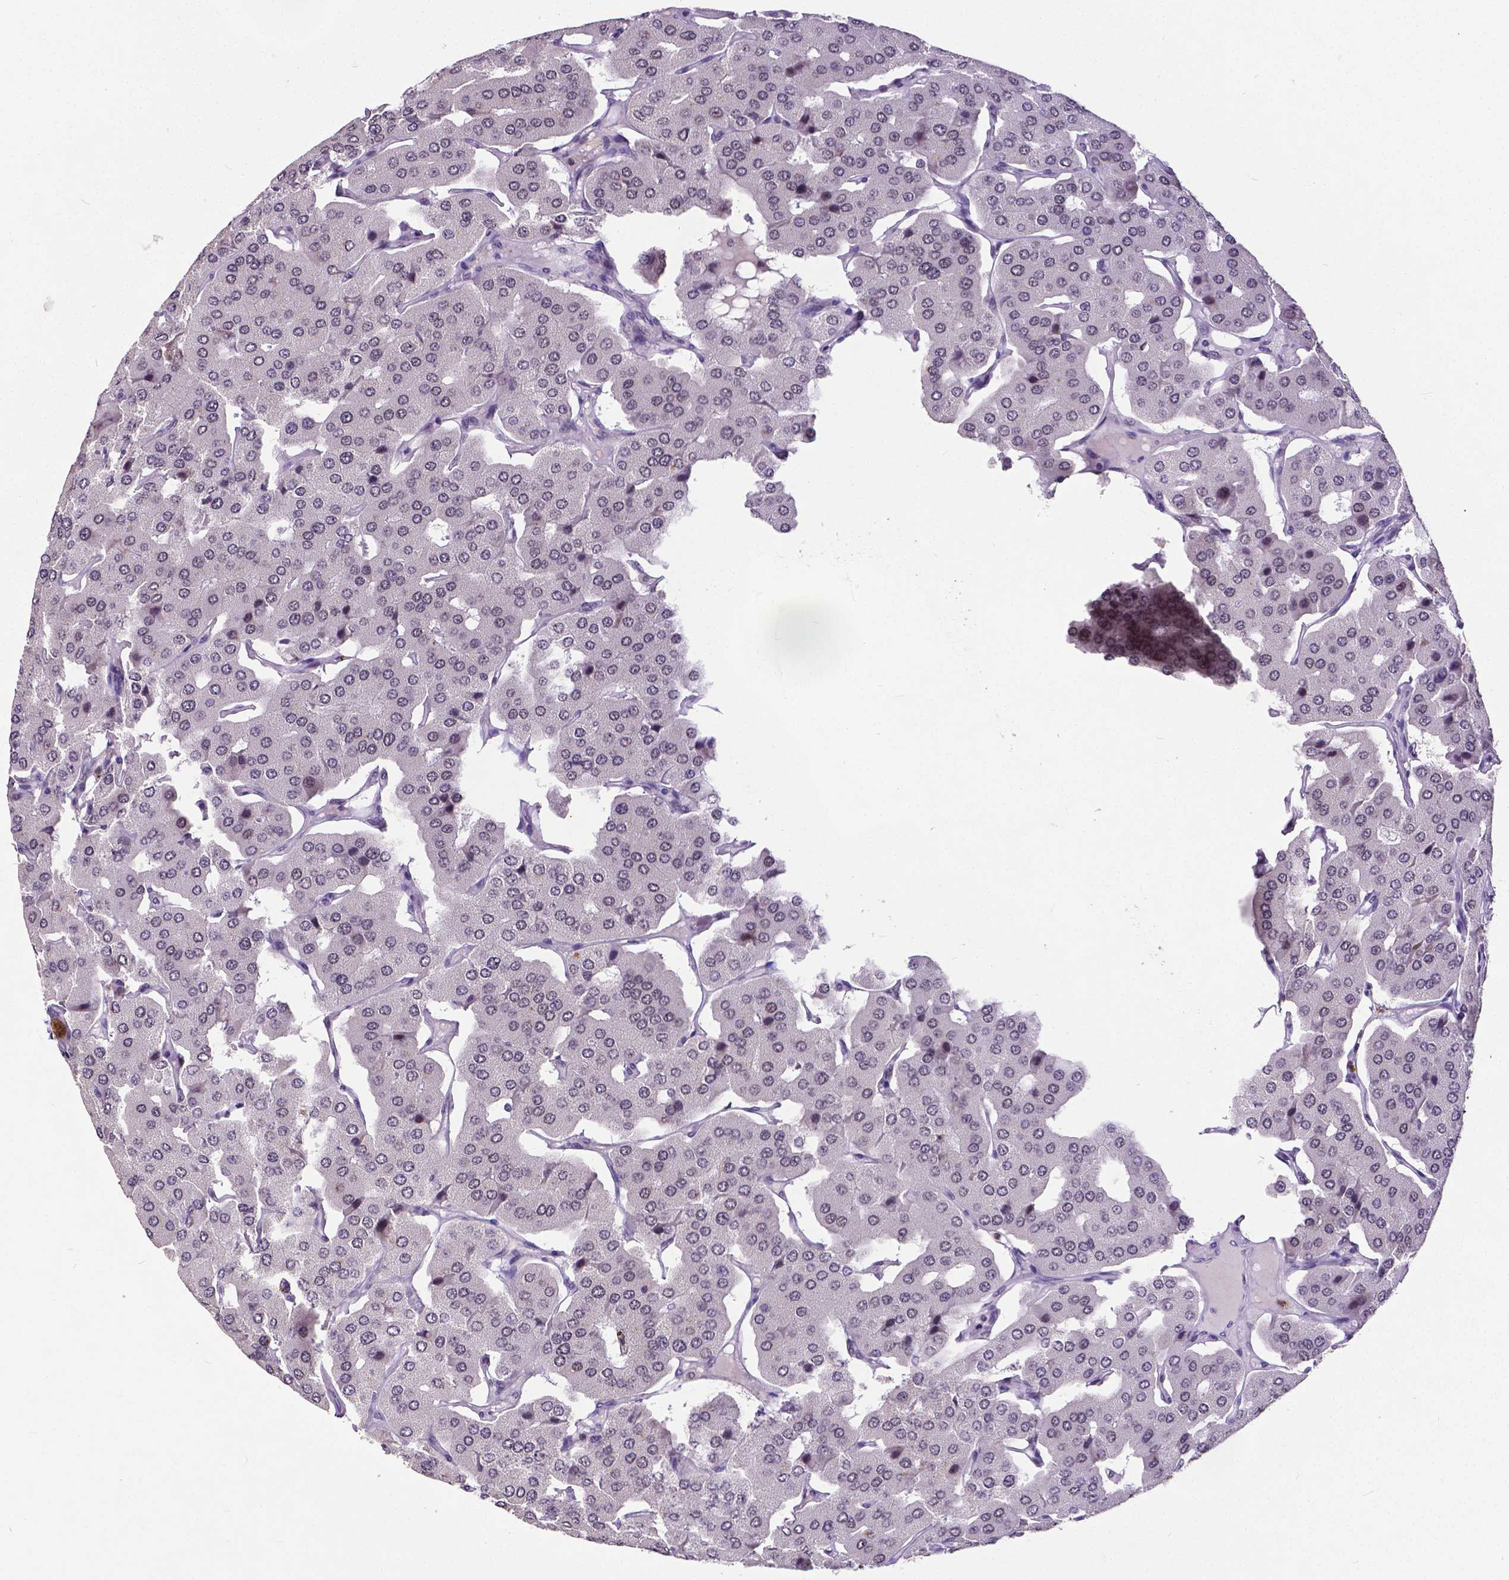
{"staining": {"intensity": "negative", "quantity": "none", "location": "none"}, "tissue": "parathyroid gland", "cell_type": "Glandular cells", "image_type": "normal", "snomed": [{"axis": "morphology", "description": "Normal tissue, NOS"}, {"axis": "morphology", "description": "Adenoma, NOS"}, {"axis": "topography", "description": "Parathyroid gland"}], "caption": "Immunohistochemistry (IHC) of unremarkable parathyroid gland reveals no expression in glandular cells.", "gene": "ATRX", "patient": {"sex": "female", "age": 86}}